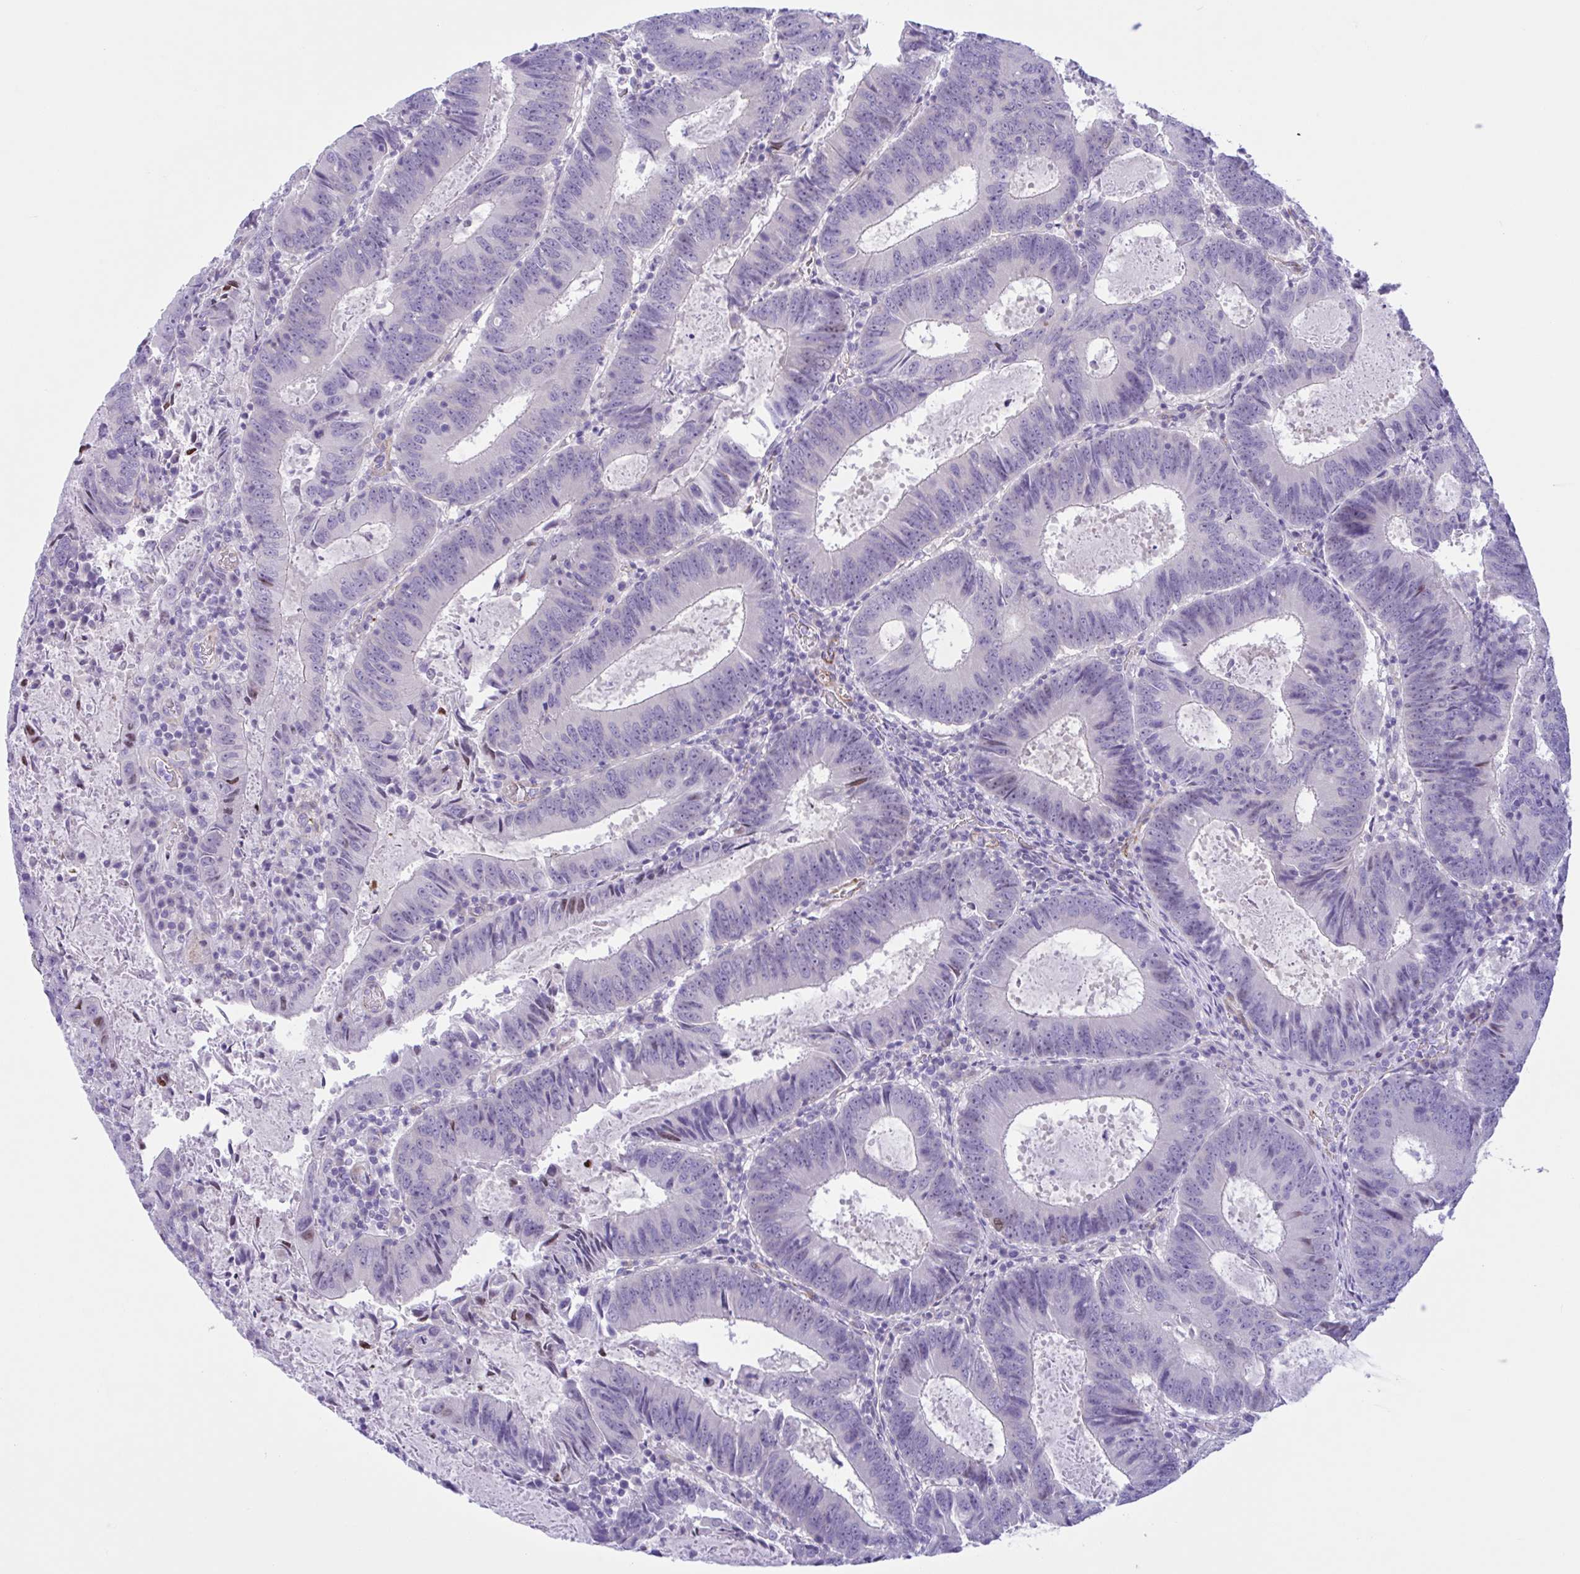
{"staining": {"intensity": "negative", "quantity": "none", "location": "none"}, "tissue": "colorectal cancer", "cell_type": "Tumor cells", "image_type": "cancer", "snomed": [{"axis": "morphology", "description": "Adenocarcinoma, NOS"}, {"axis": "topography", "description": "Colon"}], "caption": "Immunohistochemistry (IHC) photomicrograph of neoplastic tissue: human colorectal cancer stained with DAB reveals no significant protein expression in tumor cells. (Brightfield microscopy of DAB (3,3'-diaminobenzidine) IHC at high magnification).", "gene": "AHCYL2", "patient": {"sex": "male", "age": 67}}